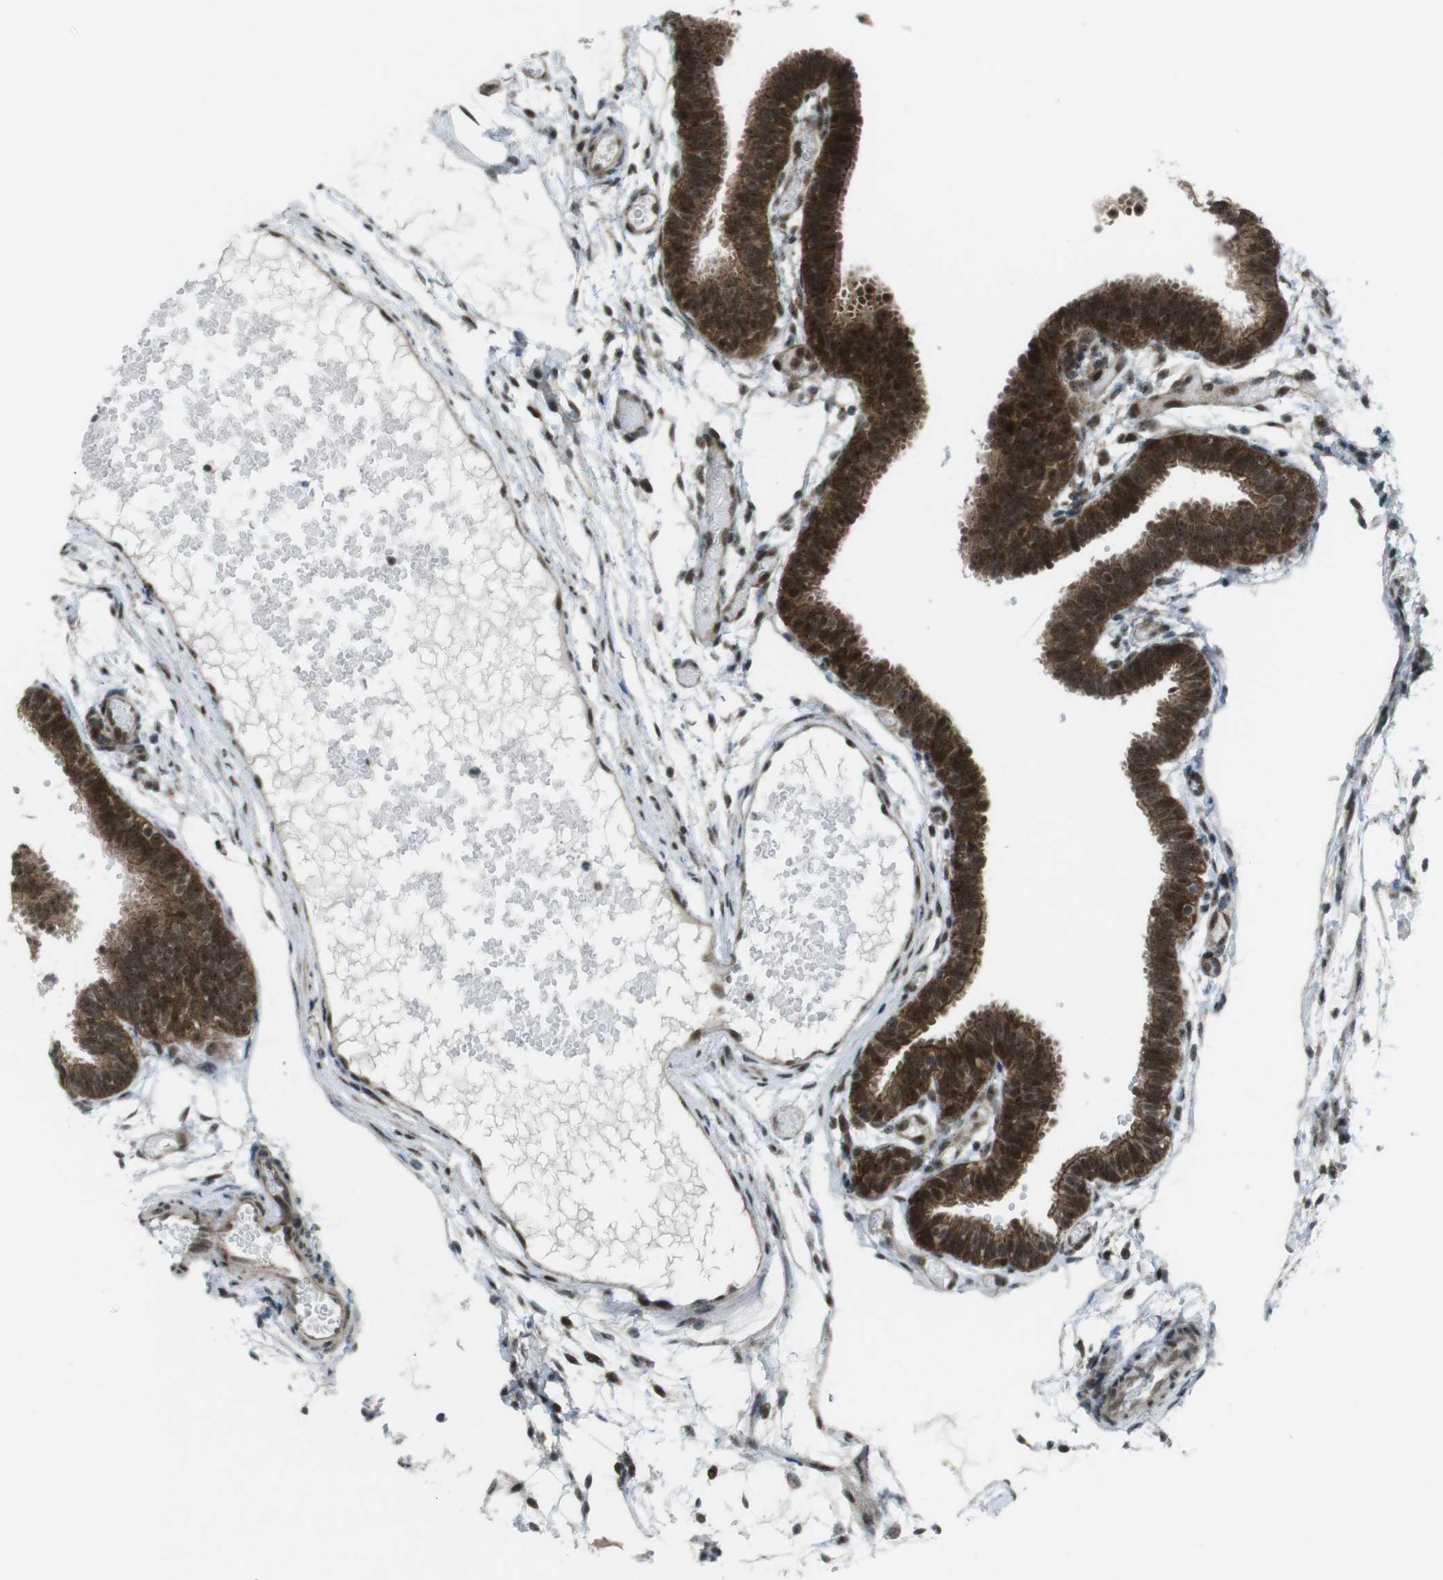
{"staining": {"intensity": "strong", "quantity": ">75%", "location": "cytoplasmic/membranous,nuclear"}, "tissue": "fallopian tube", "cell_type": "Glandular cells", "image_type": "normal", "snomed": [{"axis": "morphology", "description": "Normal tissue, NOS"}, {"axis": "topography", "description": "Fallopian tube"}], "caption": "DAB (3,3'-diaminobenzidine) immunohistochemical staining of normal human fallopian tube displays strong cytoplasmic/membranous,nuclear protein staining in approximately >75% of glandular cells.", "gene": "CSNK1D", "patient": {"sex": "female", "age": 29}}